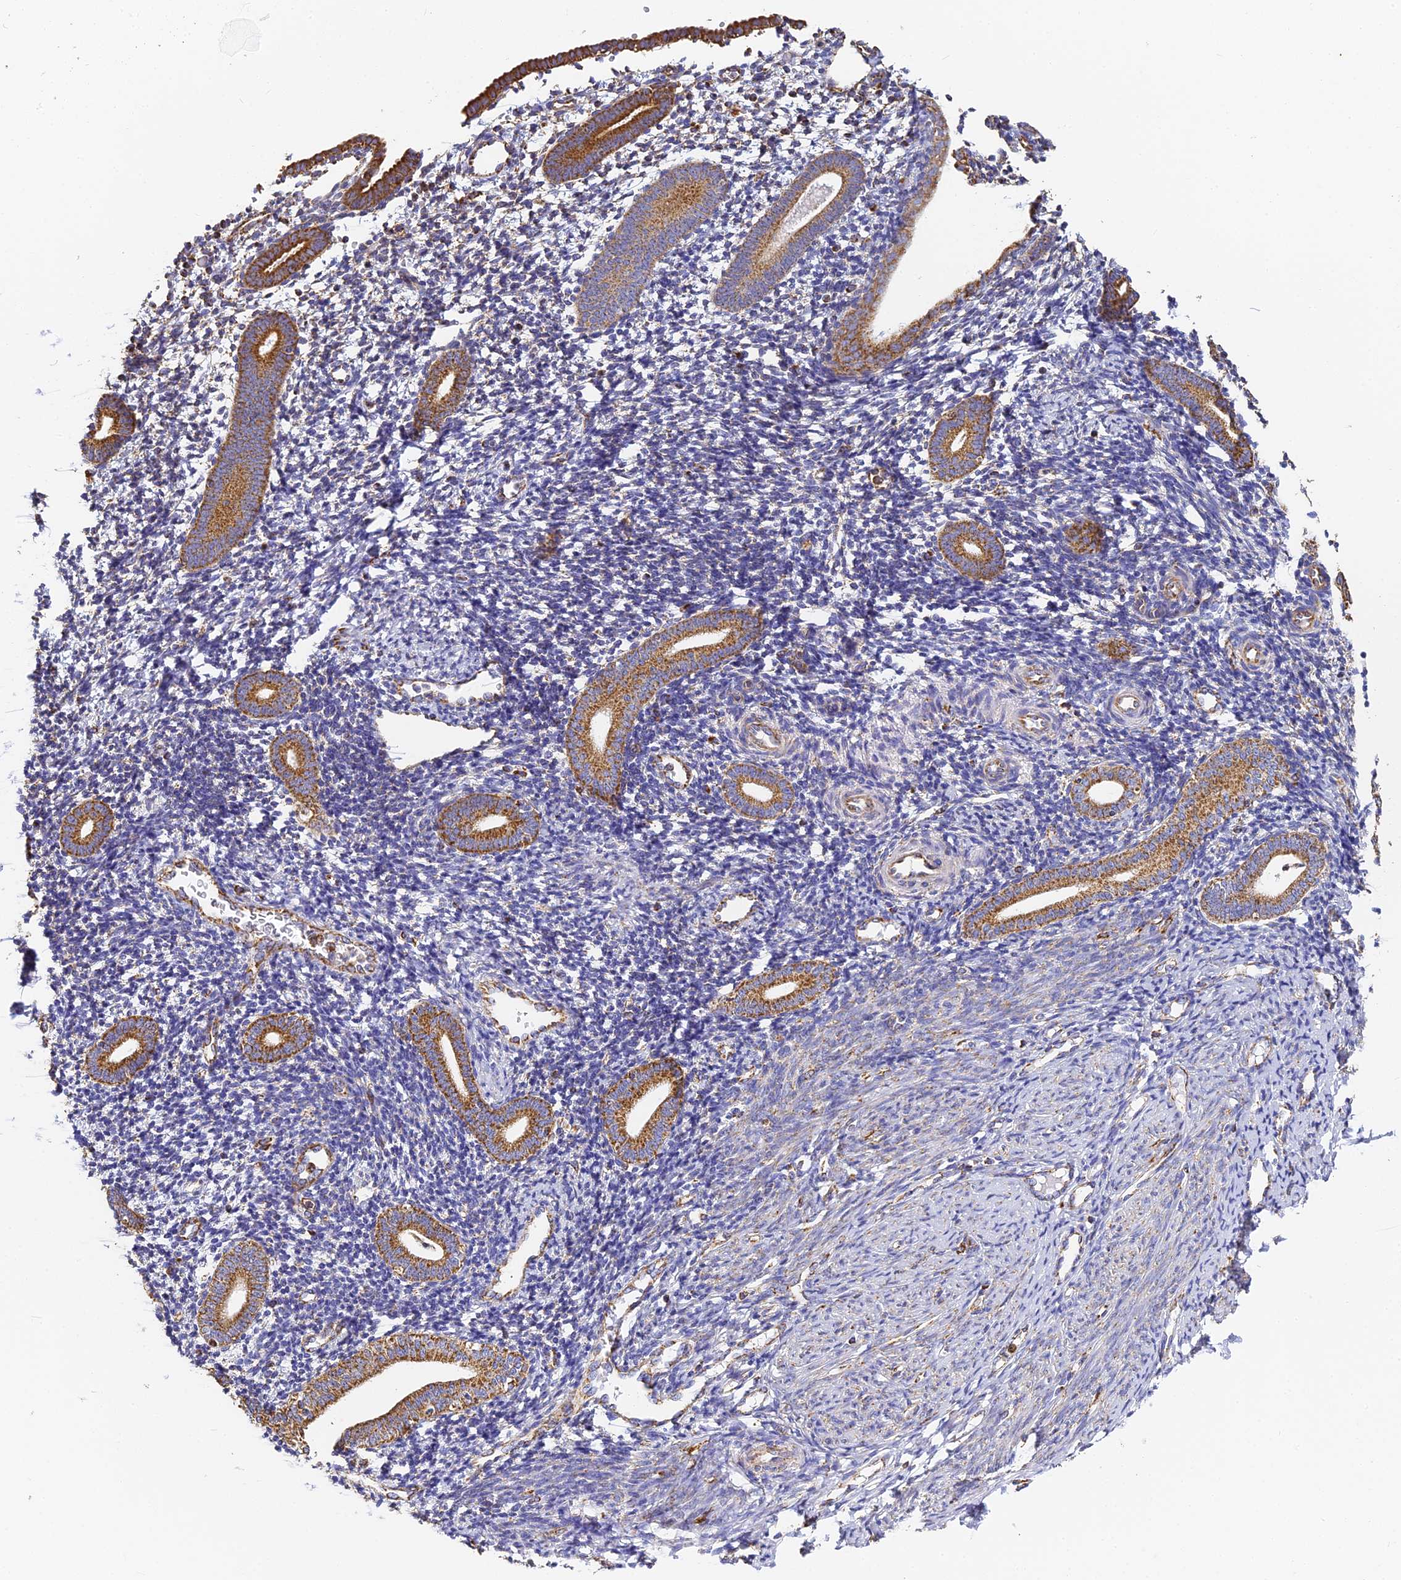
{"staining": {"intensity": "moderate", "quantity": "<25%", "location": "cytoplasmic/membranous"}, "tissue": "endometrium", "cell_type": "Cells in endometrial stroma", "image_type": "normal", "snomed": [{"axis": "morphology", "description": "Normal tissue, NOS"}, {"axis": "topography", "description": "Endometrium"}], "caption": "The immunohistochemical stain shows moderate cytoplasmic/membranous expression in cells in endometrial stroma of normal endometrium. (Brightfield microscopy of DAB IHC at high magnification).", "gene": "COX6C", "patient": {"sex": "female", "age": 56}}